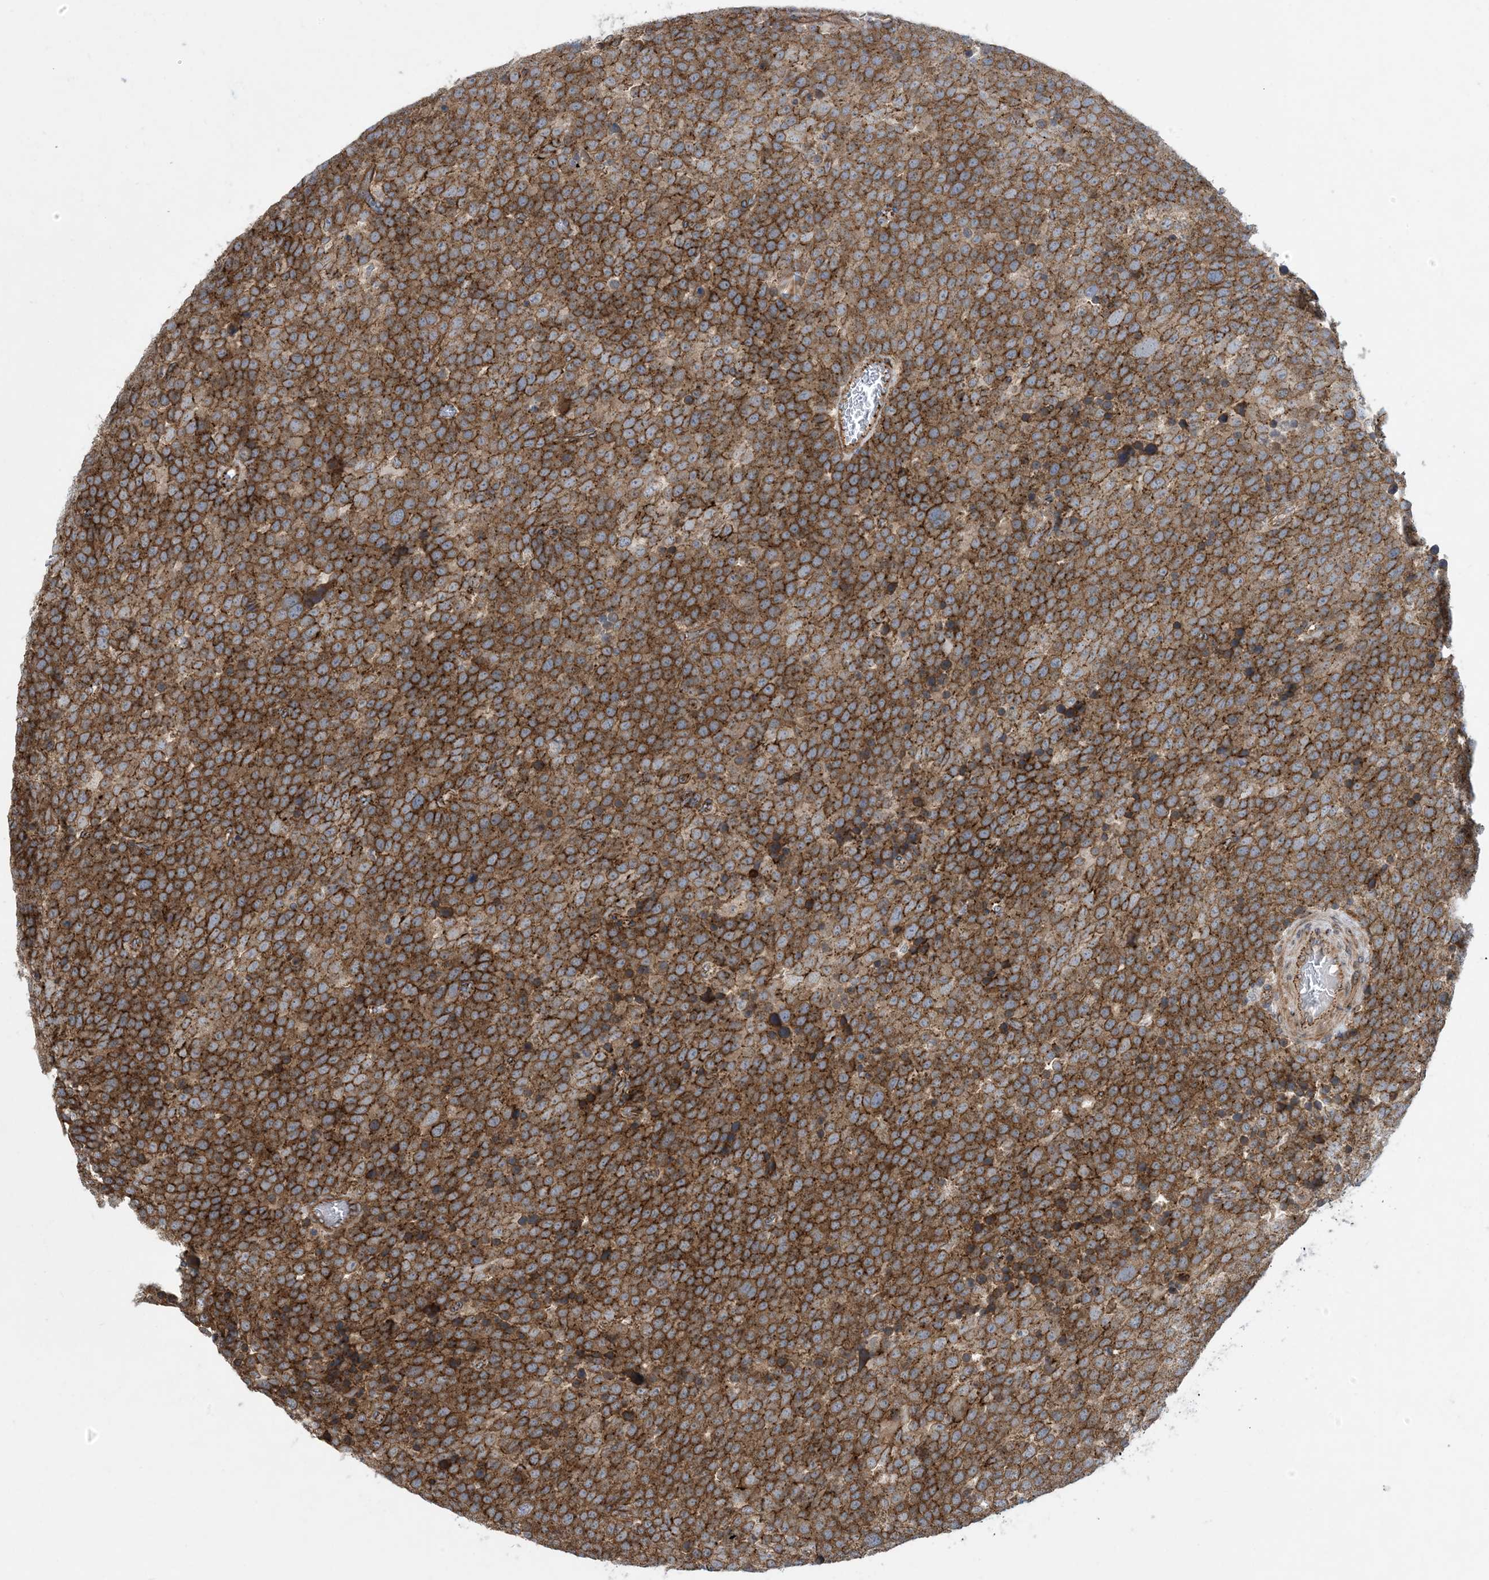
{"staining": {"intensity": "strong", "quantity": ">75%", "location": "cytoplasmic/membranous"}, "tissue": "testis cancer", "cell_type": "Tumor cells", "image_type": "cancer", "snomed": [{"axis": "morphology", "description": "Seminoma, NOS"}, {"axis": "topography", "description": "Testis"}], "caption": "Immunohistochemistry (IHC) (DAB (3,3'-diaminobenzidine)) staining of testis cancer shows strong cytoplasmic/membranous protein positivity in about >75% of tumor cells. Immunohistochemistry stains the protein in brown and the nuclei are stained blue.", "gene": "OTOP1", "patient": {"sex": "male", "age": 71}}